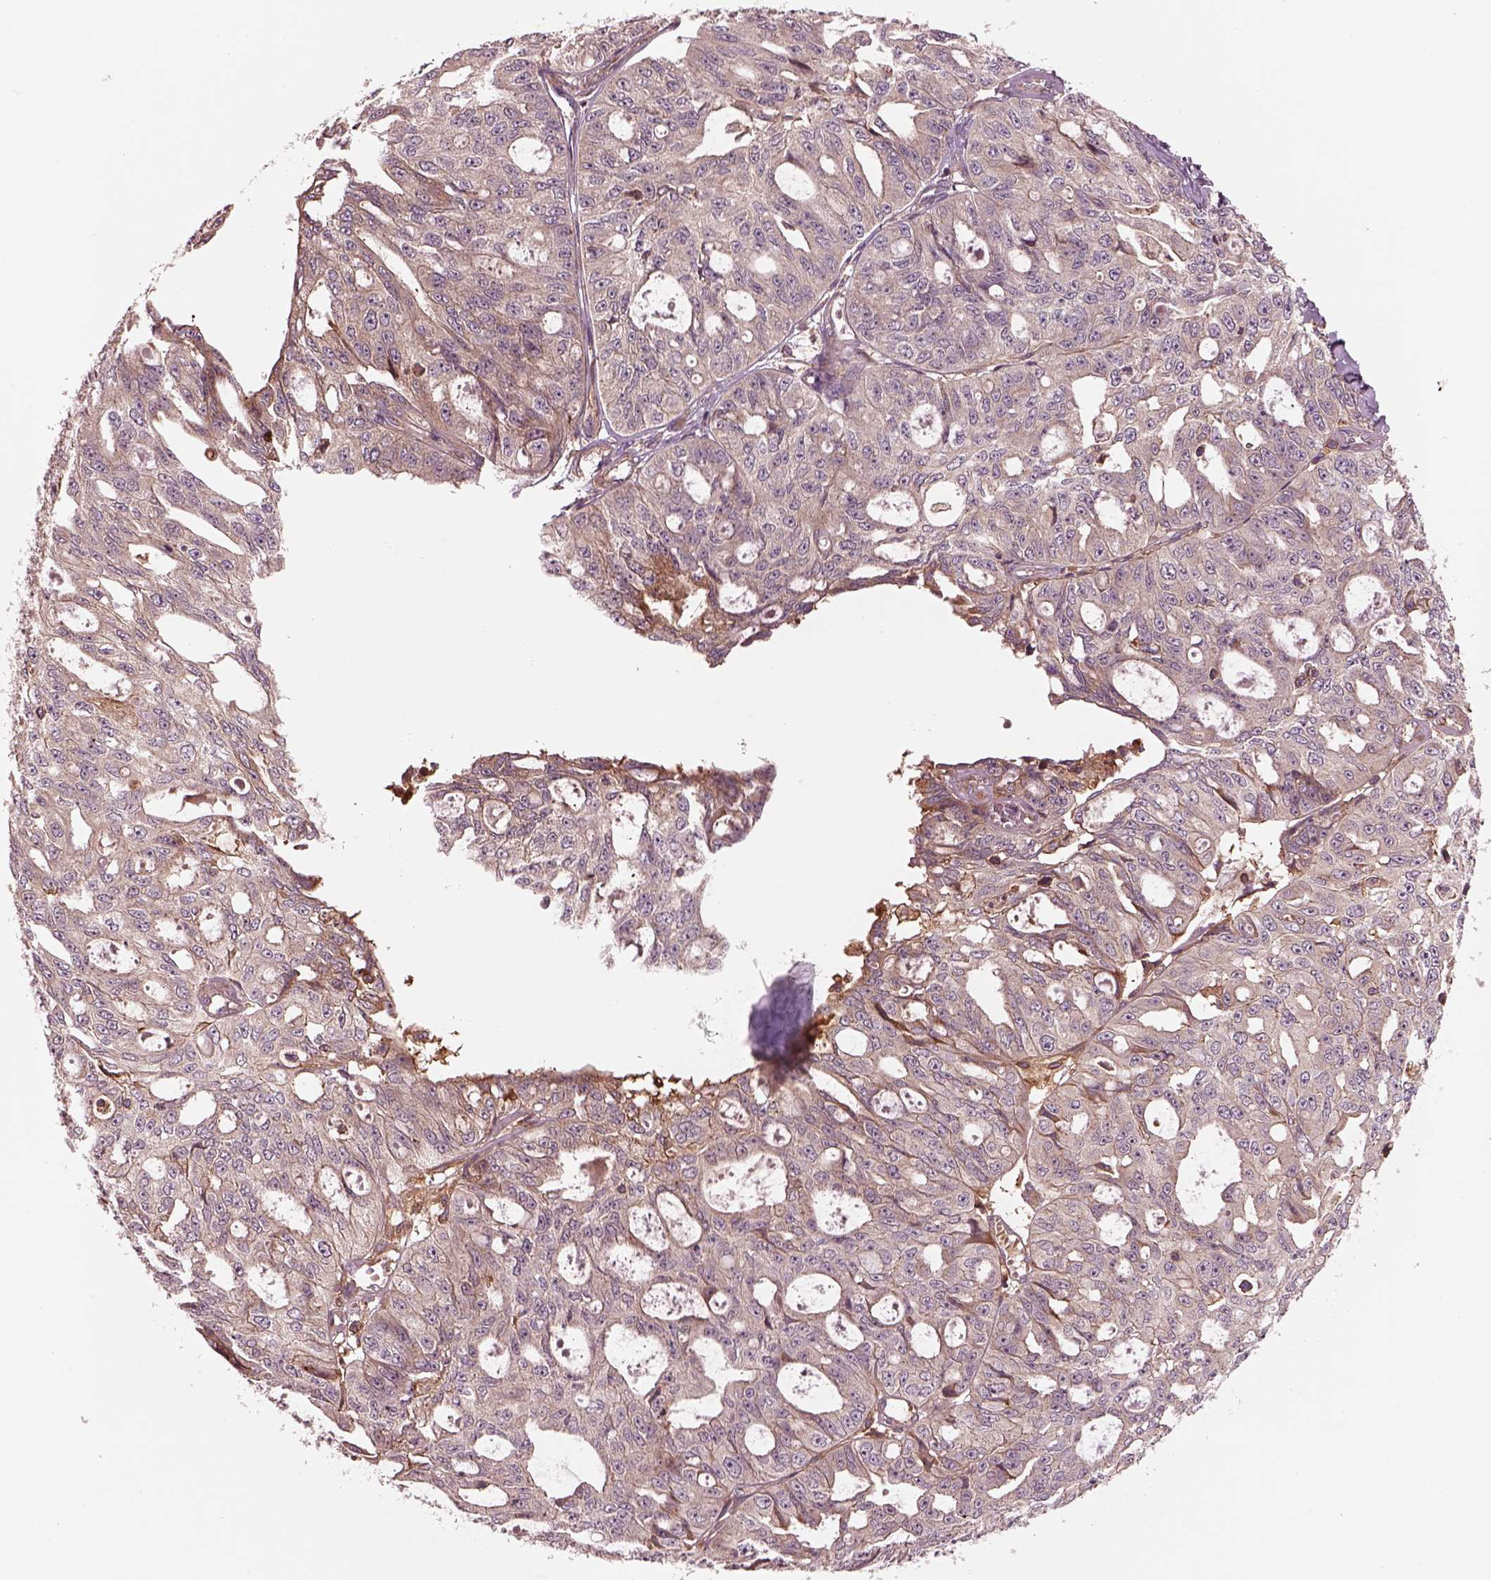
{"staining": {"intensity": "weak", "quantity": "<25%", "location": "cytoplasmic/membranous"}, "tissue": "ovarian cancer", "cell_type": "Tumor cells", "image_type": "cancer", "snomed": [{"axis": "morphology", "description": "Carcinoma, endometroid"}, {"axis": "topography", "description": "Ovary"}], "caption": "Tumor cells are negative for protein expression in human endometroid carcinoma (ovarian).", "gene": "ASCC2", "patient": {"sex": "female", "age": 65}}